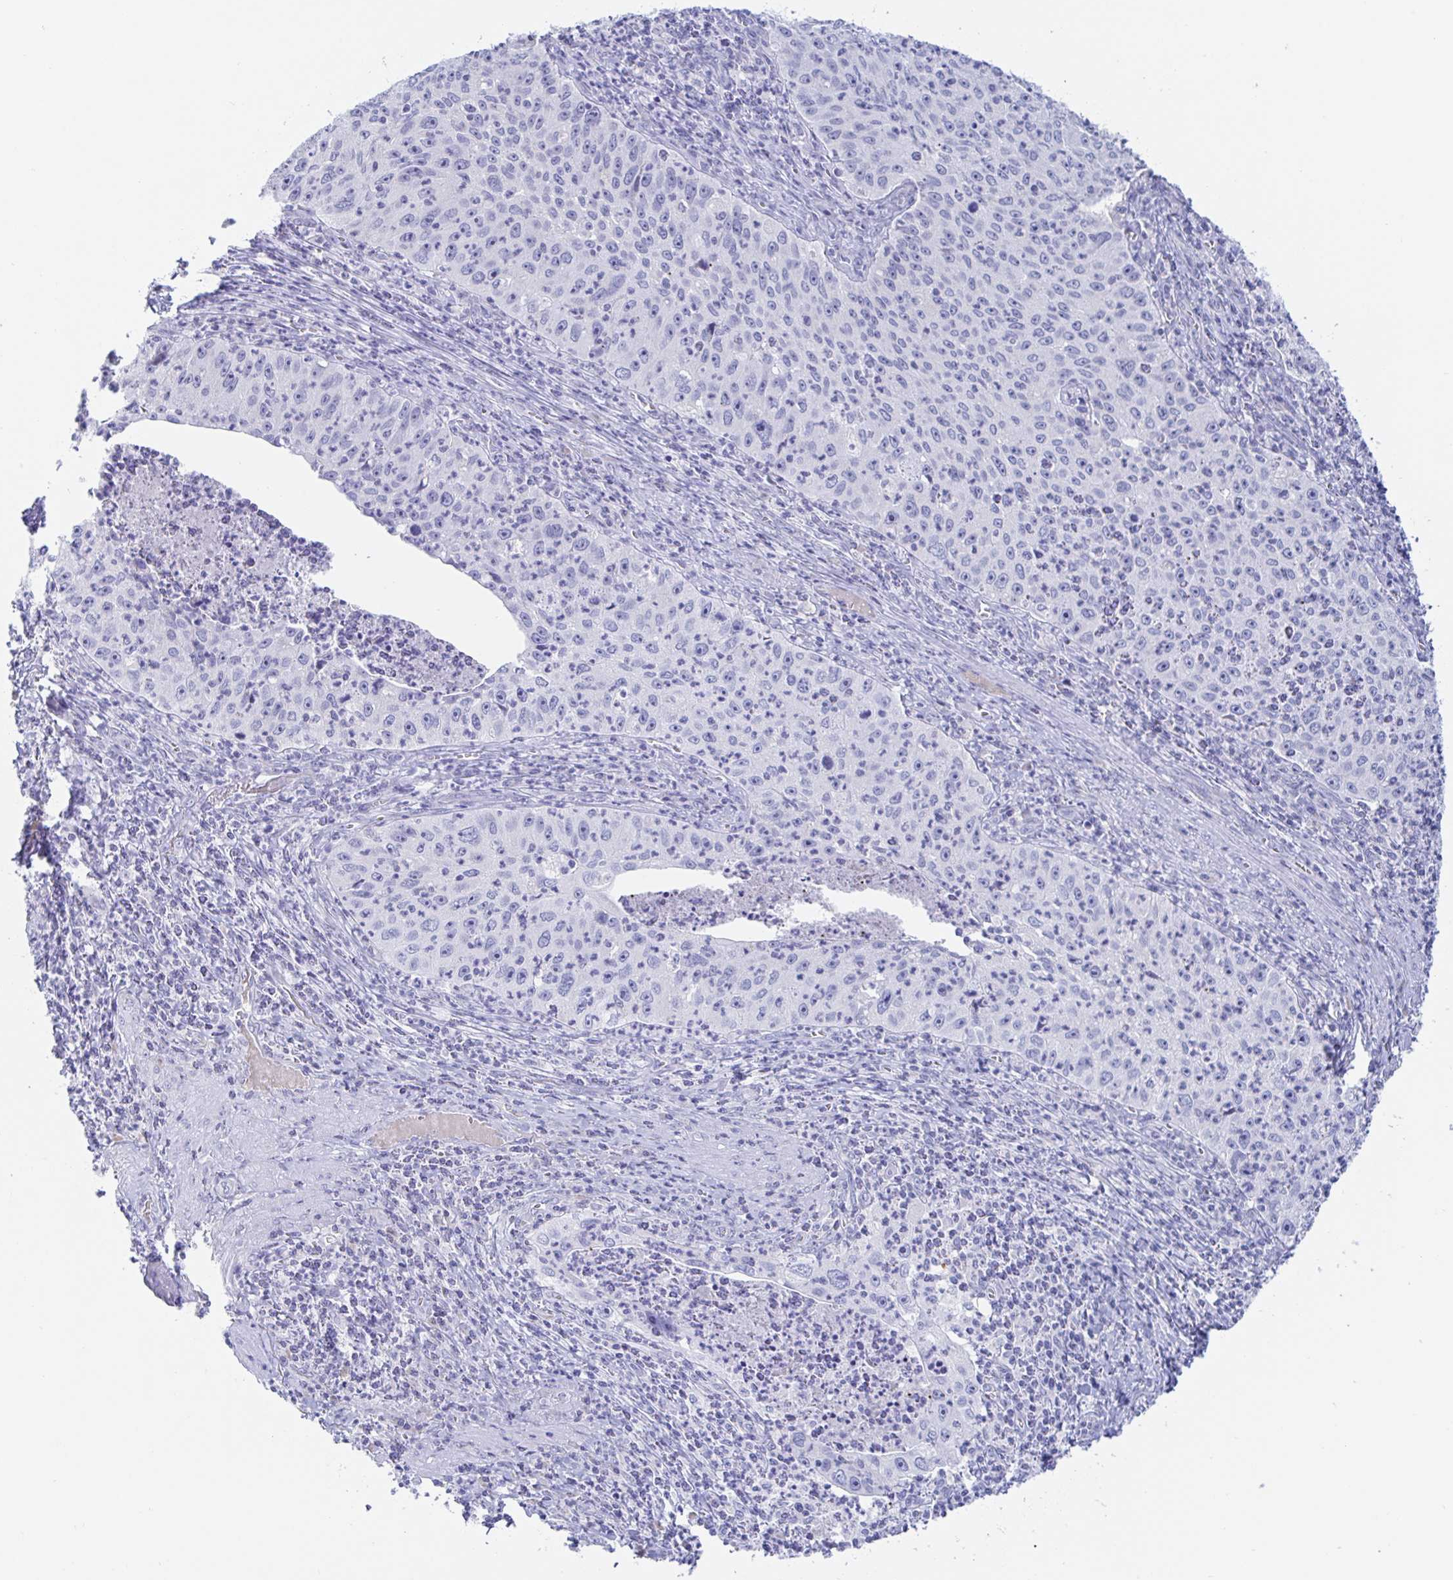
{"staining": {"intensity": "negative", "quantity": "none", "location": "none"}, "tissue": "cervical cancer", "cell_type": "Tumor cells", "image_type": "cancer", "snomed": [{"axis": "morphology", "description": "Squamous cell carcinoma, NOS"}, {"axis": "topography", "description": "Cervix"}], "caption": "Cervical squamous cell carcinoma was stained to show a protein in brown. There is no significant positivity in tumor cells.", "gene": "SIAH3", "patient": {"sex": "female", "age": 30}}